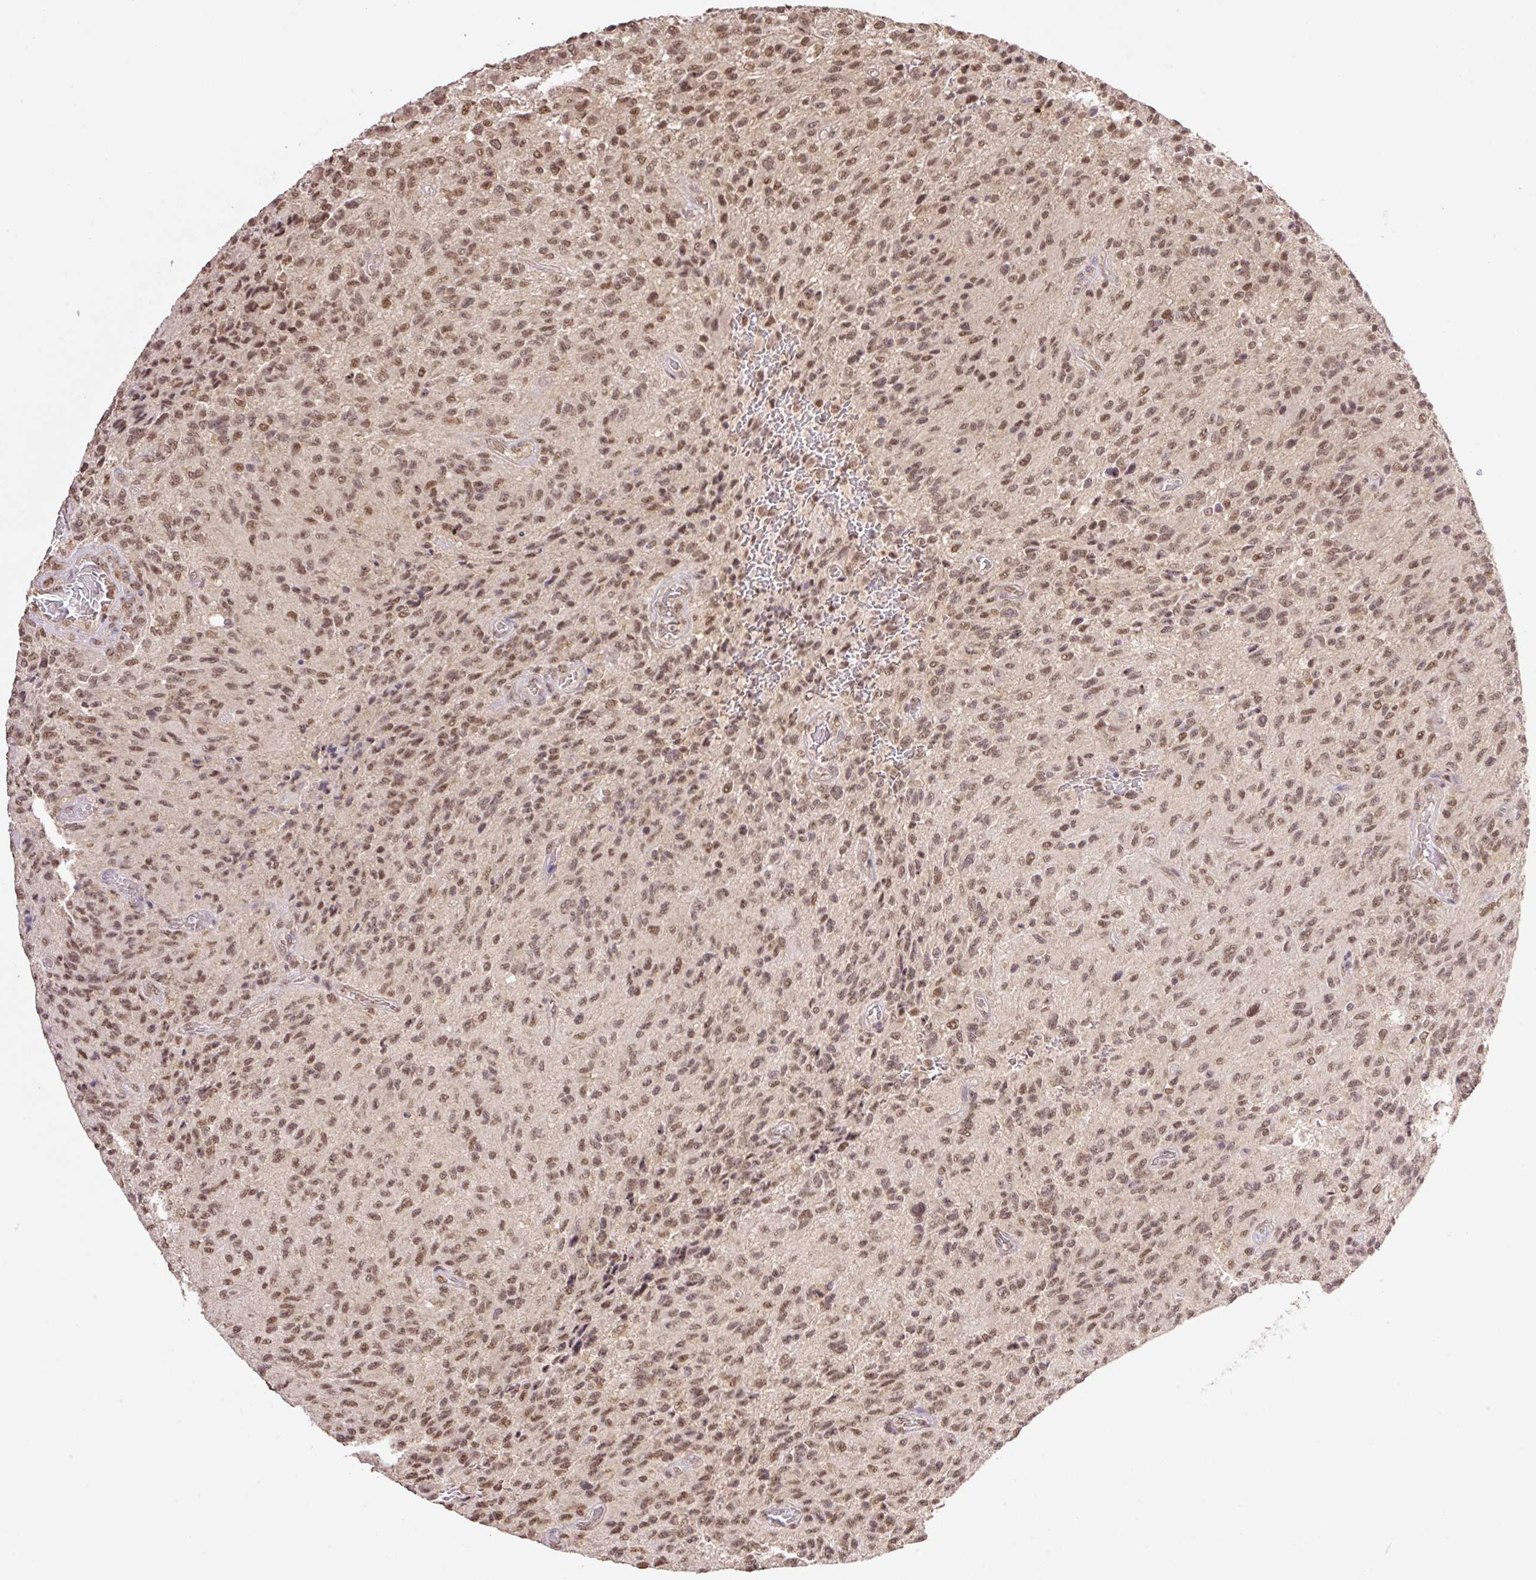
{"staining": {"intensity": "moderate", "quantity": ">75%", "location": "nuclear"}, "tissue": "glioma", "cell_type": "Tumor cells", "image_type": "cancer", "snomed": [{"axis": "morphology", "description": "Normal tissue, NOS"}, {"axis": "morphology", "description": "Glioma, malignant, High grade"}, {"axis": "topography", "description": "Cerebral cortex"}], "caption": "High-magnification brightfield microscopy of glioma stained with DAB (3,3'-diaminobenzidine) (brown) and counterstained with hematoxylin (blue). tumor cells exhibit moderate nuclear positivity is seen in about>75% of cells.", "gene": "VPS25", "patient": {"sex": "male", "age": 56}}